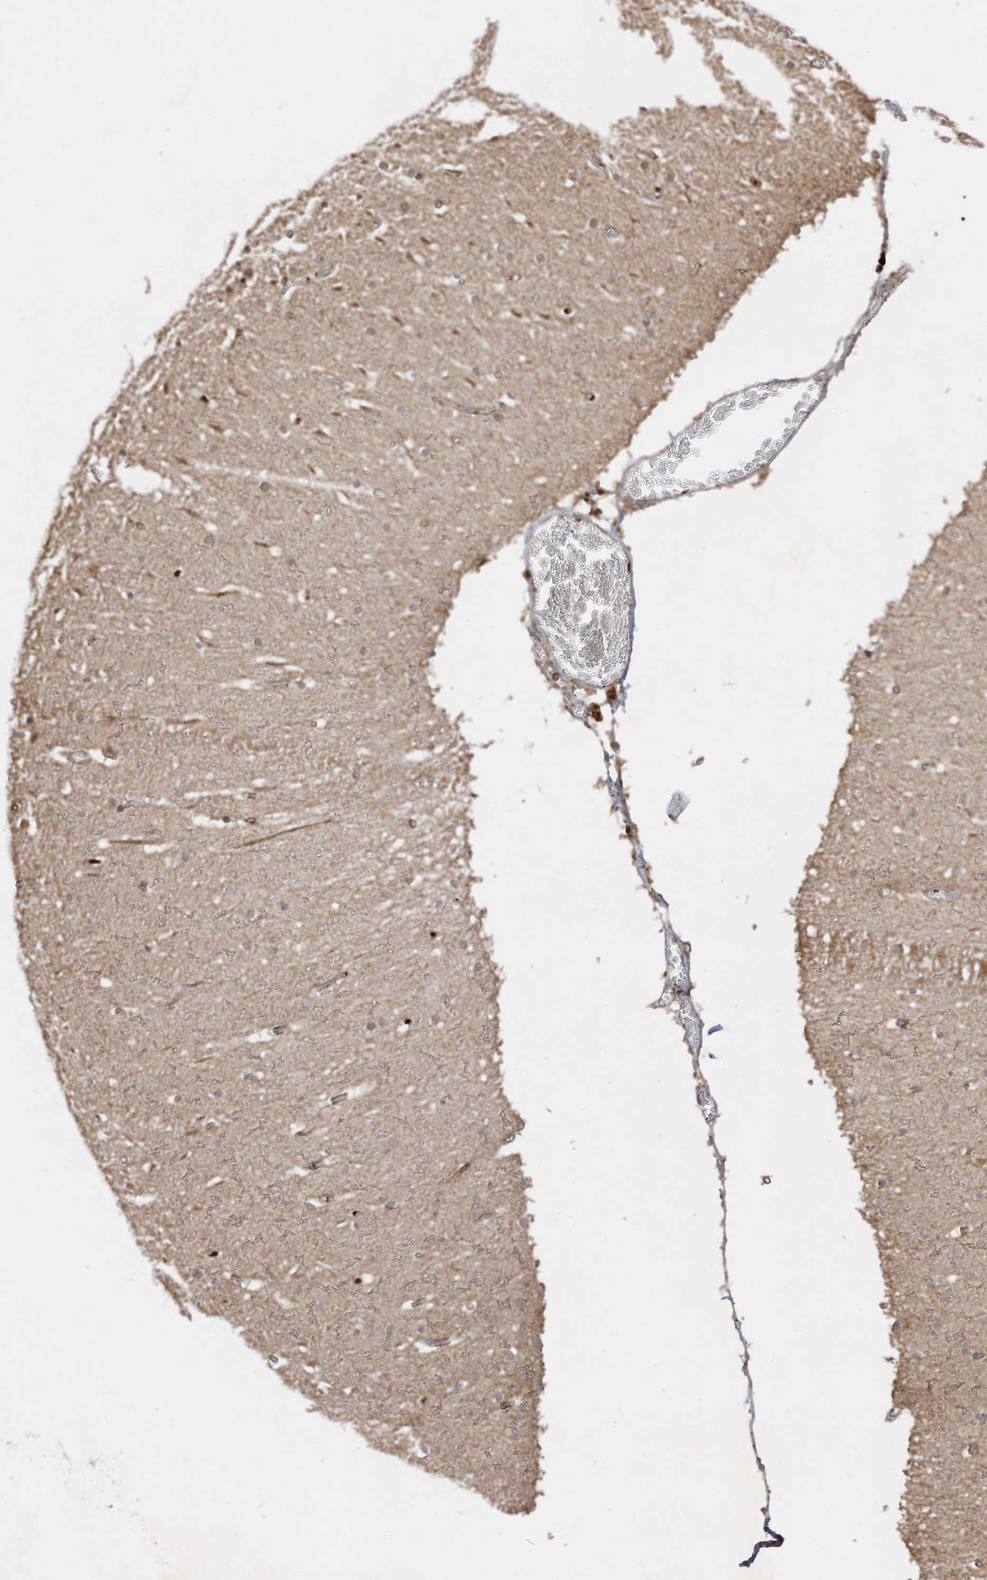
{"staining": {"intensity": "moderate", "quantity": "<25%", "location": "cytoplasmic/membranous"}, "tissue": "cerebellum", "cell_type": "Cells in granular layer", "image_type": "normal", "snomed": [{"axis": "morphology", "description": "Normal tissue, NOS"}, {"axis": "topography", "description": "Cerebellum"}], "caption": "Cells in granular layer demonstrate low levels of moderate cytoplasmic/membranous staining in approximately <25% of cells in unremarkable human cerebellum.", "gene": "DDIT4", "patient": {"sex": "female", "age": 28}}